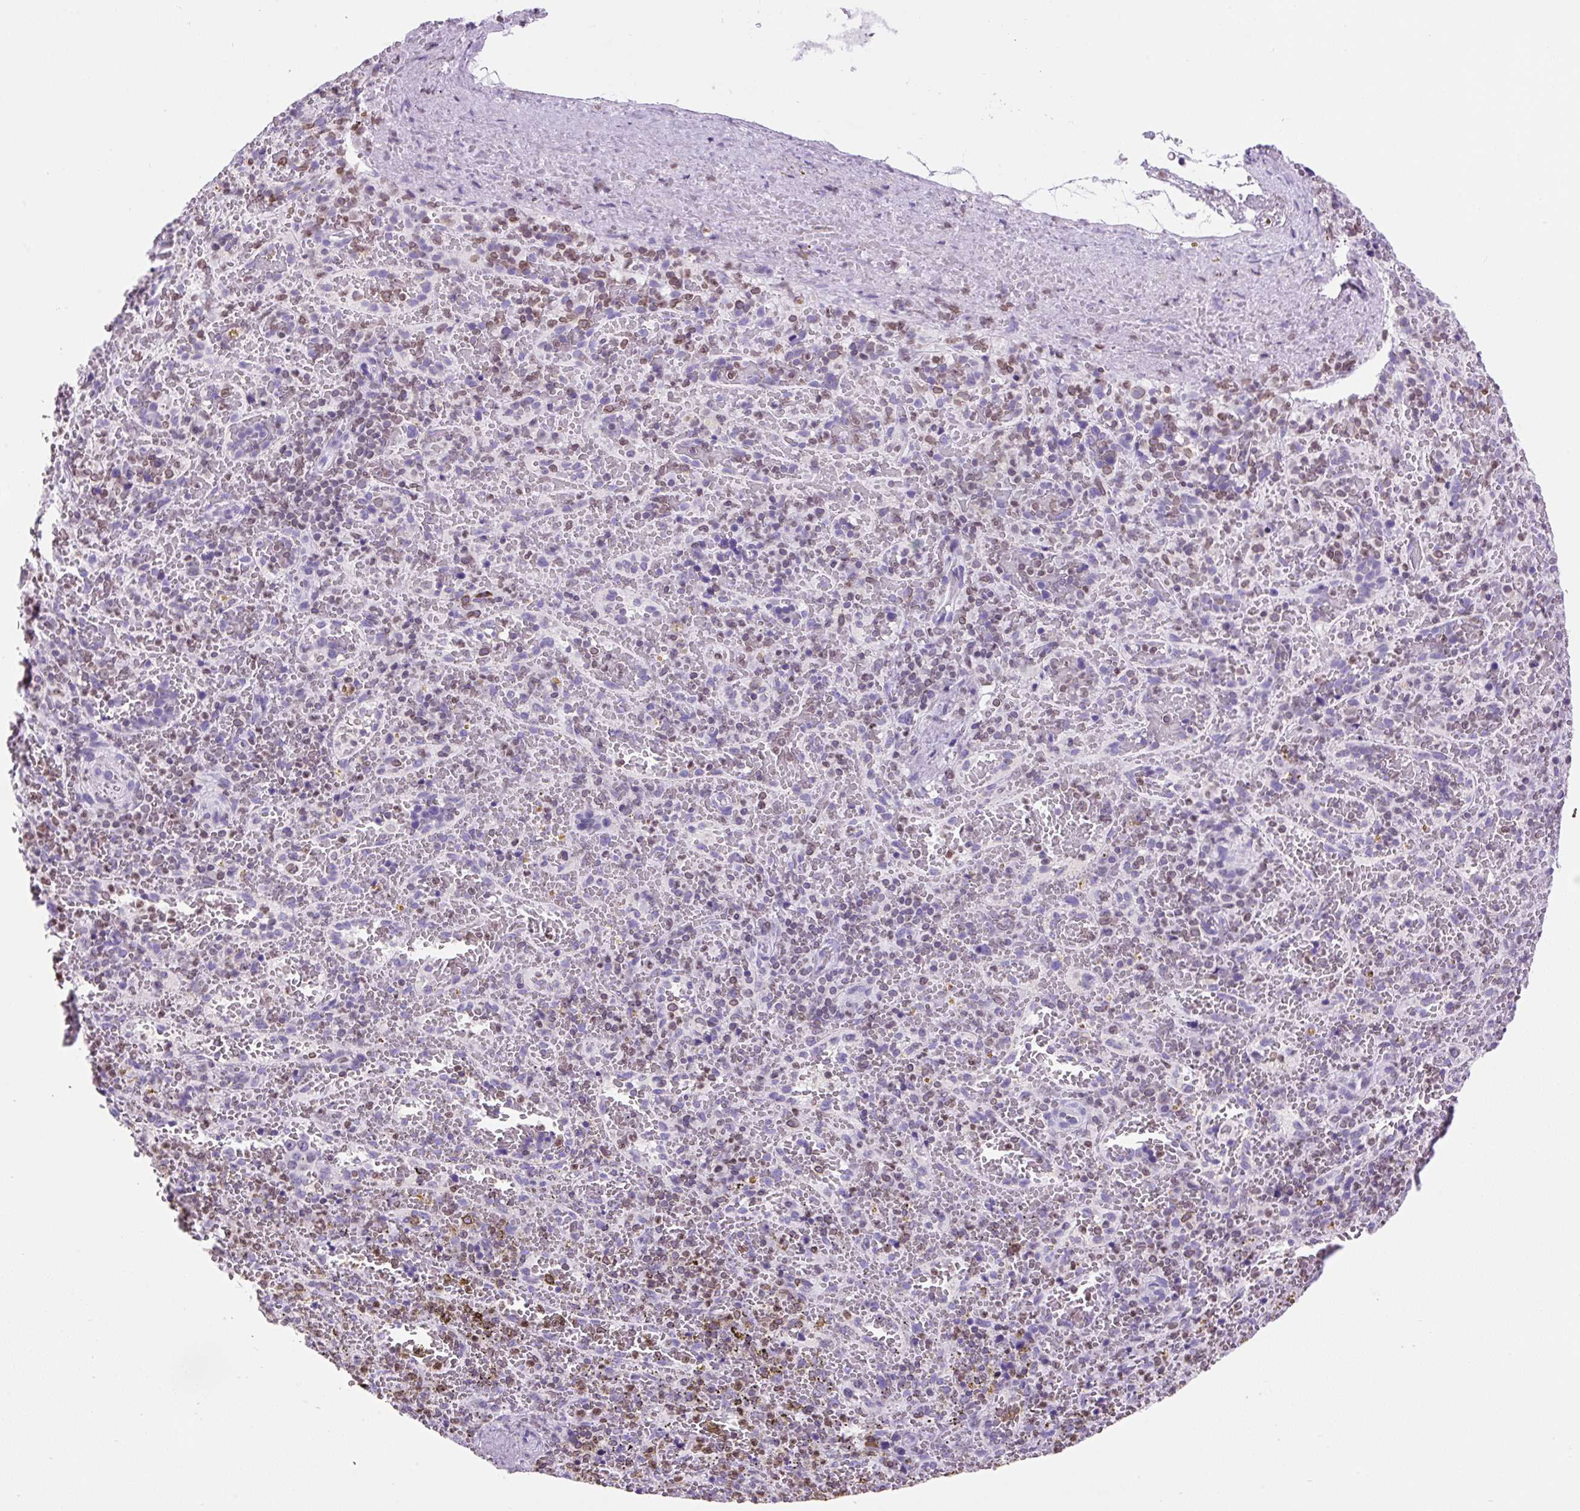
{"staining": {"intensity": "weak", "quantity": "<25%", "location": "nuclear"}, "tissue": "spleen", "cell_type": "Cells in red pulp", "image_type": "normal", "snomed": [{"axis": "morphology", "description": "Normal tissue, NOS"}, {"axis": "topography", "description": "Spleen"}], "caption": "The histopathology image reveals no significant positivity in cells in red pulp of spleen. (DAB (3,3'-diaminobenzidine) IHC with hematoxylin counter stain).", "gene": "VPREB1", "patient": {"sex": "female", "age": 50}}